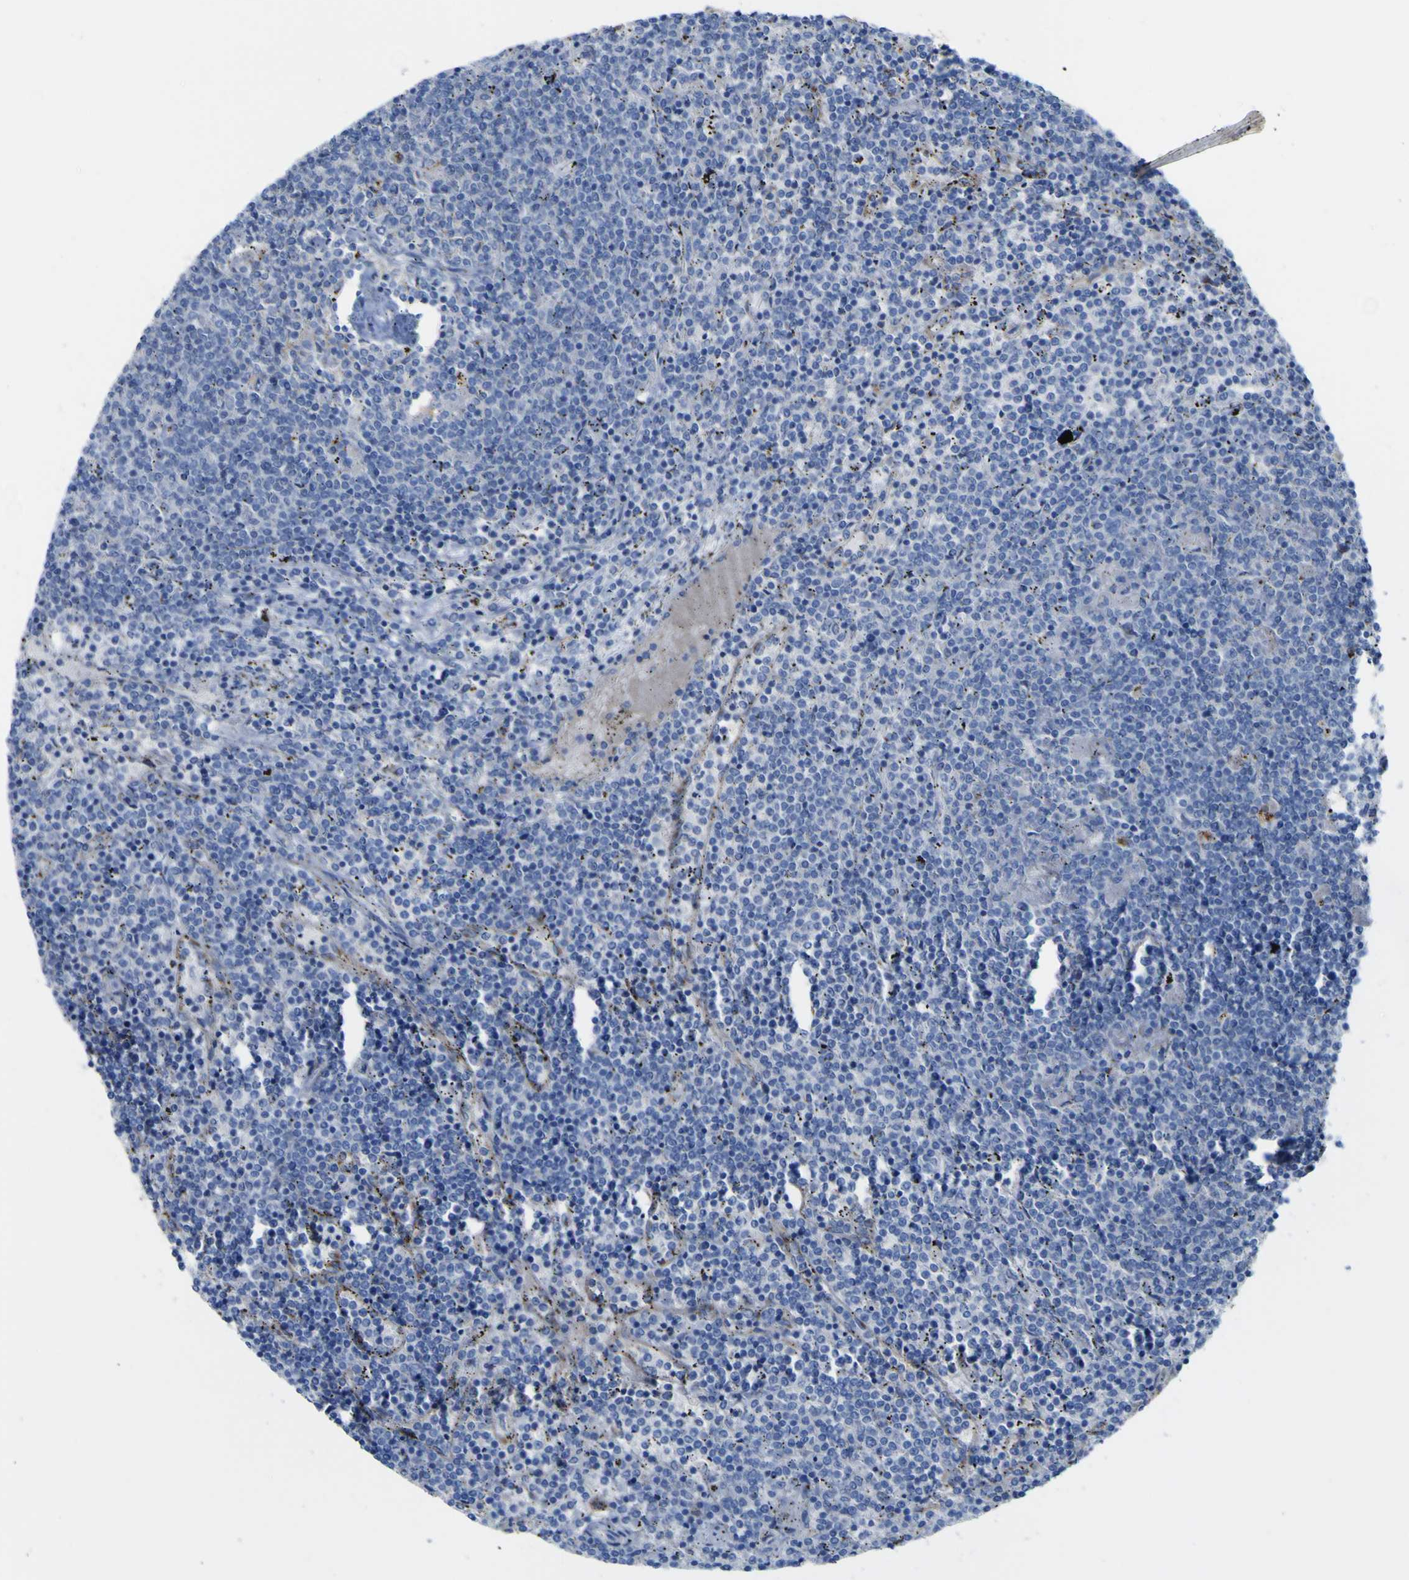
{"staining": {"intensity": "negative", "quantity": "none", "location": "none"}, "tissue": "lymphoma", "cell_type": "Tumor cells", "image_type": "cancer", "snomed": [{"axis": "morphology", "description": "Malignant lymphoma, non-Hodgkin's type, Low grade"}, {"axis": "topography", "description": "Spleen"}], "caption": "Malignant lymphoma, non-Hodgkin's type (low-grade) was stained to show a protein in brown. There is no significant positivity in tumor cells.", "gene": "PTPRF", "patient": {"sex": "female", "age": 50}}